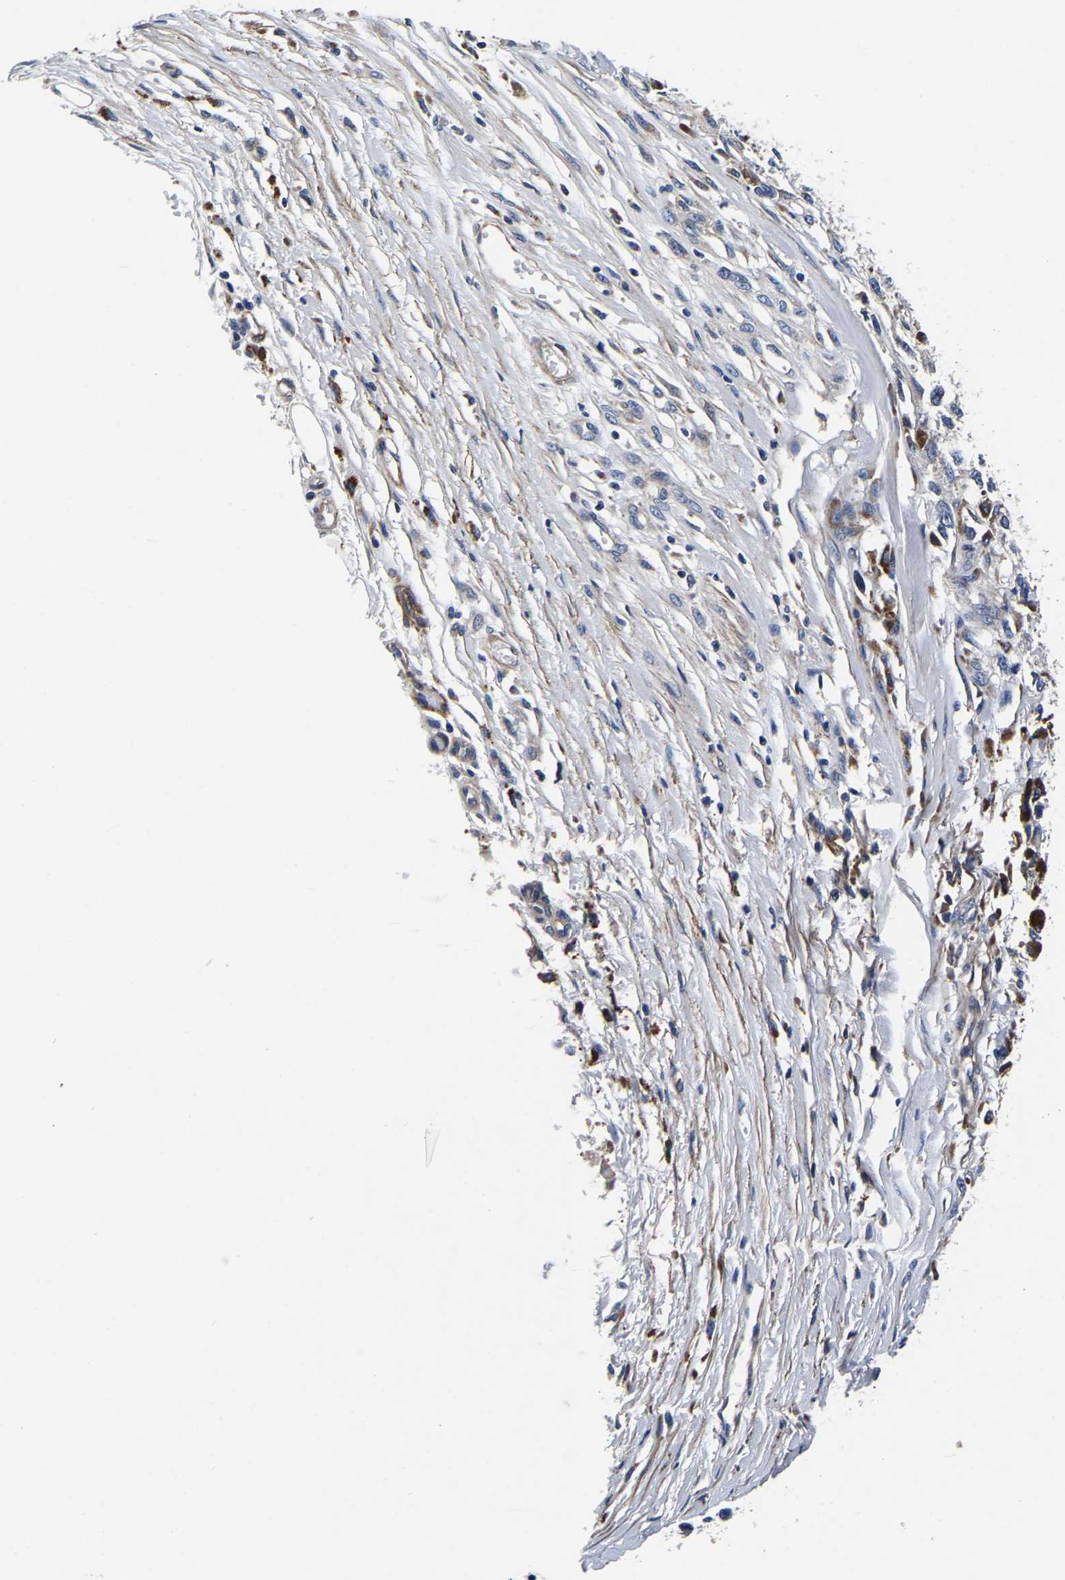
{"staining": {"intensity": "negative", "quantity": "none", "location": "none"}, "tissue": "melanoma", "cell_type": "Tumor cells", "image_type": "cancer", "snomed": [{"axis": "morphology", "description": "Malignant melanoma, Metastatic site"}, {"axis": "topography", "description": "Lymph node"}], "caption": "Immunohistochemistry of melanoma exhibits no expression in tumor cells.", "gene": "KCTD17", "patient": {"sex": "male", "age": 59}}